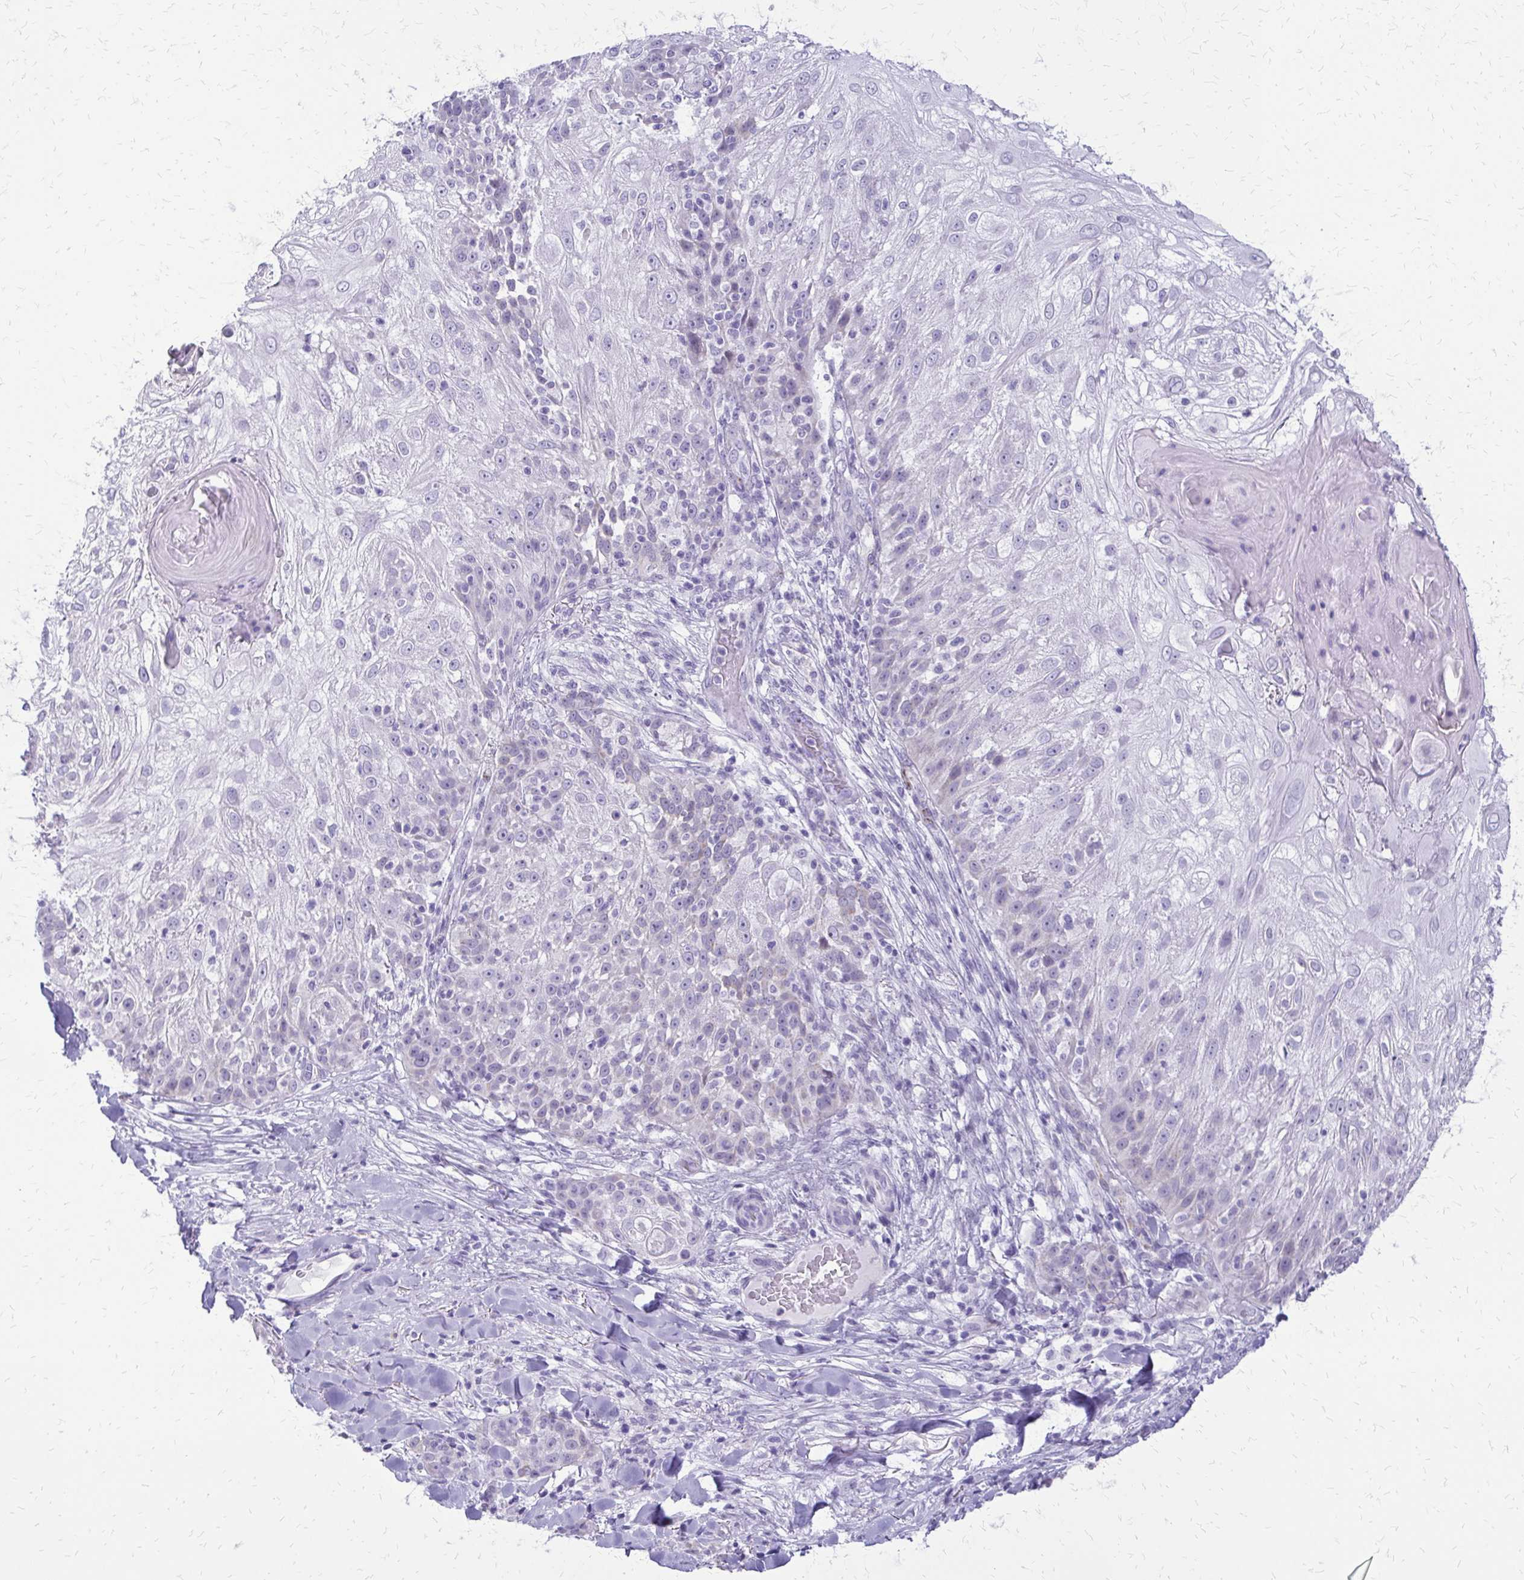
{"staining": {"intensity": "negative", "quantity": "none", "location": "none"}, "tissue": "skin cancer", "cell_type": "Tumor cells", "image_type": "cancer", "snomed": [{"axis": "morphology", "description": "Normal tissue, NOS"}, {"axis": "morphology", "description": "Squamous cell carcinoma, NOS"}, {"axis": "topography", "description": "Skin"}], "caption": "IHC micrograph of neoplastic tissue: human skin squamous cell carcinoma stained with DAB reveals no significant protein expression in tumor cells. (DAB IHC visualized using brightfield microscopy, high magnification).", "gene": "FAM162B", "patient": {"sex": "female", "age": 83}}